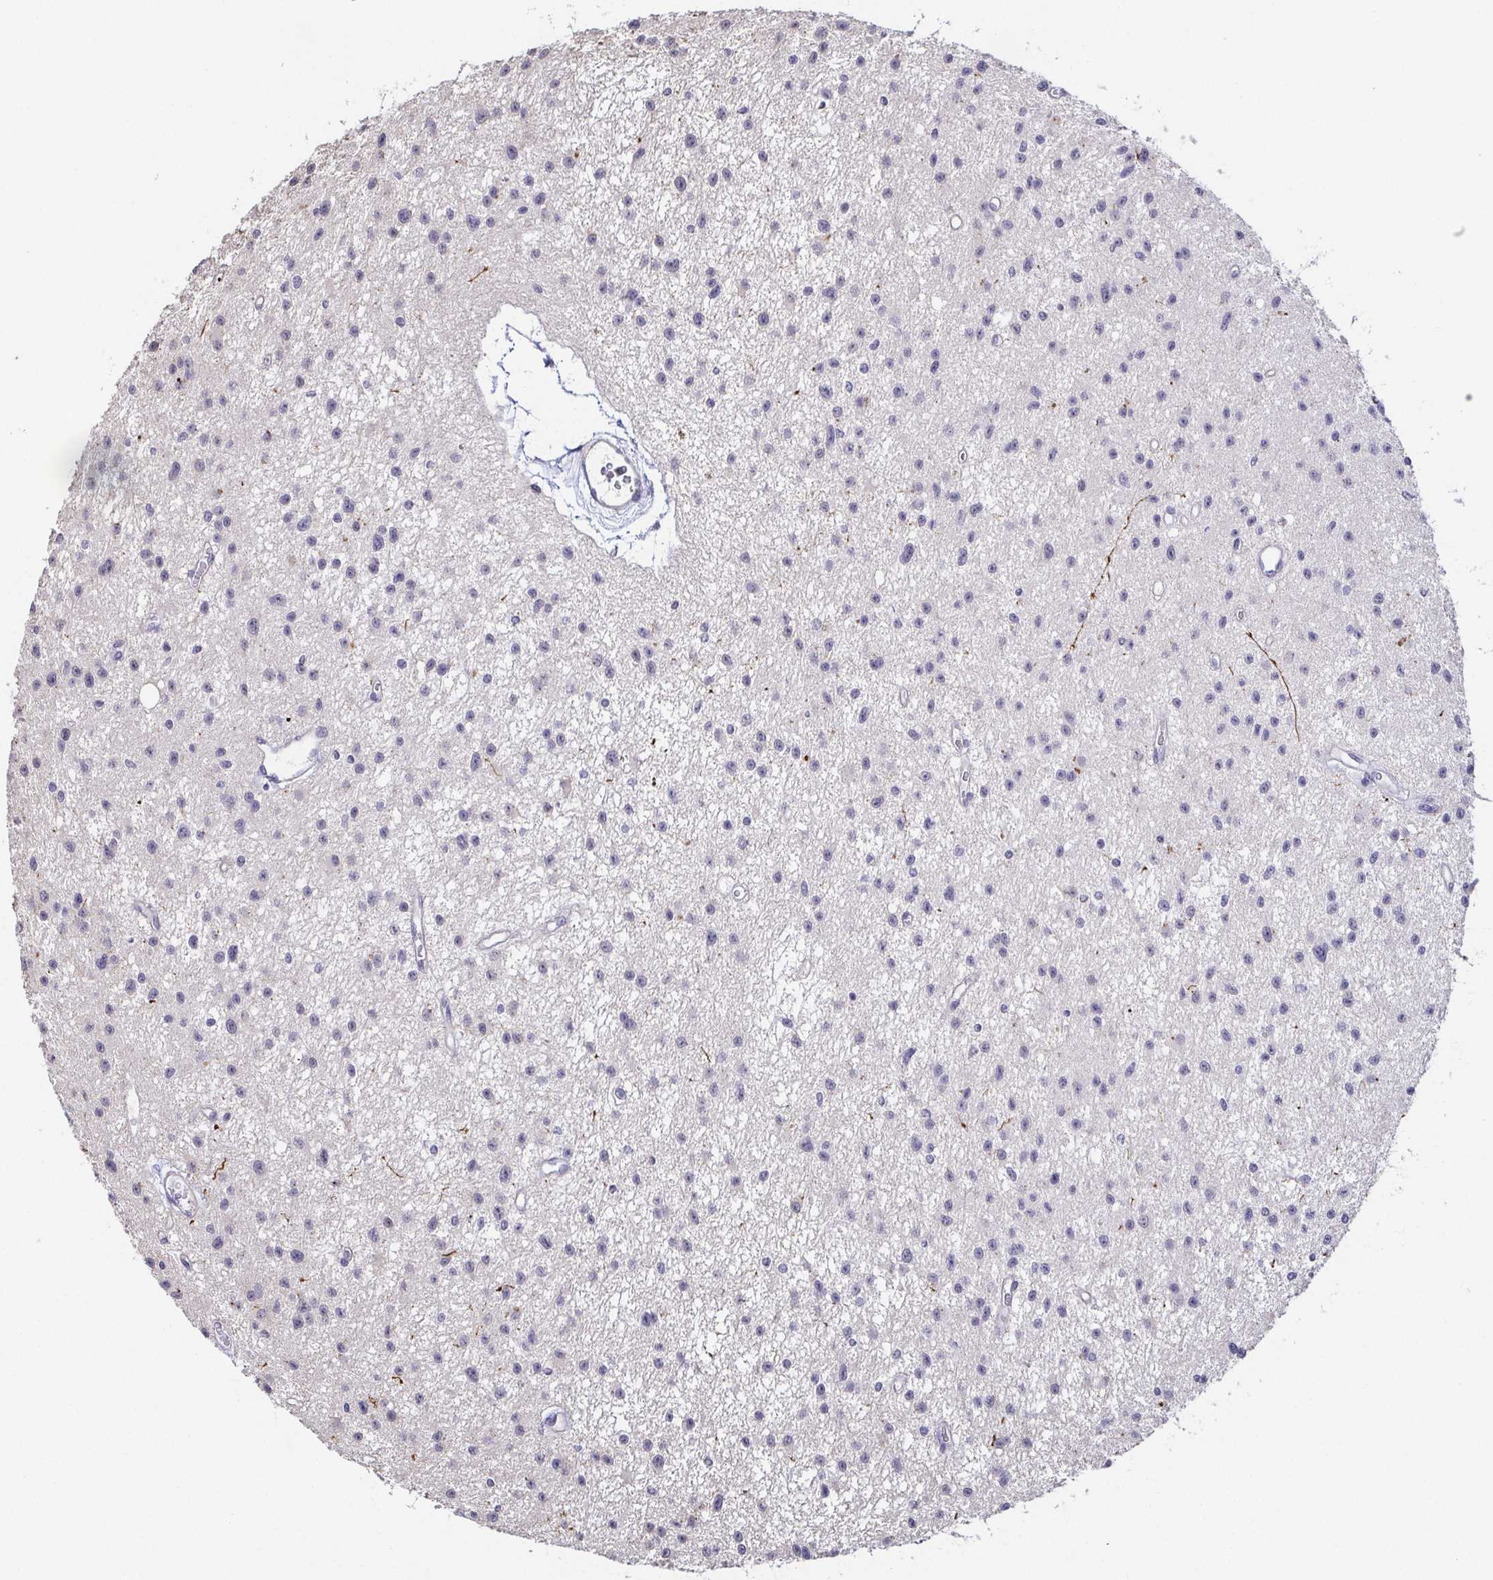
{"staining": {"intensity": "negative", "quantity": "none", "location": "none"}, "tissue": "glioma", "cell_type": "Tumor cells", "image_type": "cancer", "snomed": [{"axis": "morphology", "description": "Glioma, malignant, Low grade"}, {"axis": "topography", "description": "Brain"}], "caption": "Immunohistochemistry (IHC) of human malignant glioma (low-grade) exhibits no staining in tumor cells. The staining is performed using DAB brown chromogen with nuclei counter-stained in using hematoxylin.", "gene": "NEFH", "patient": {"sex": "male", "age": 43}}